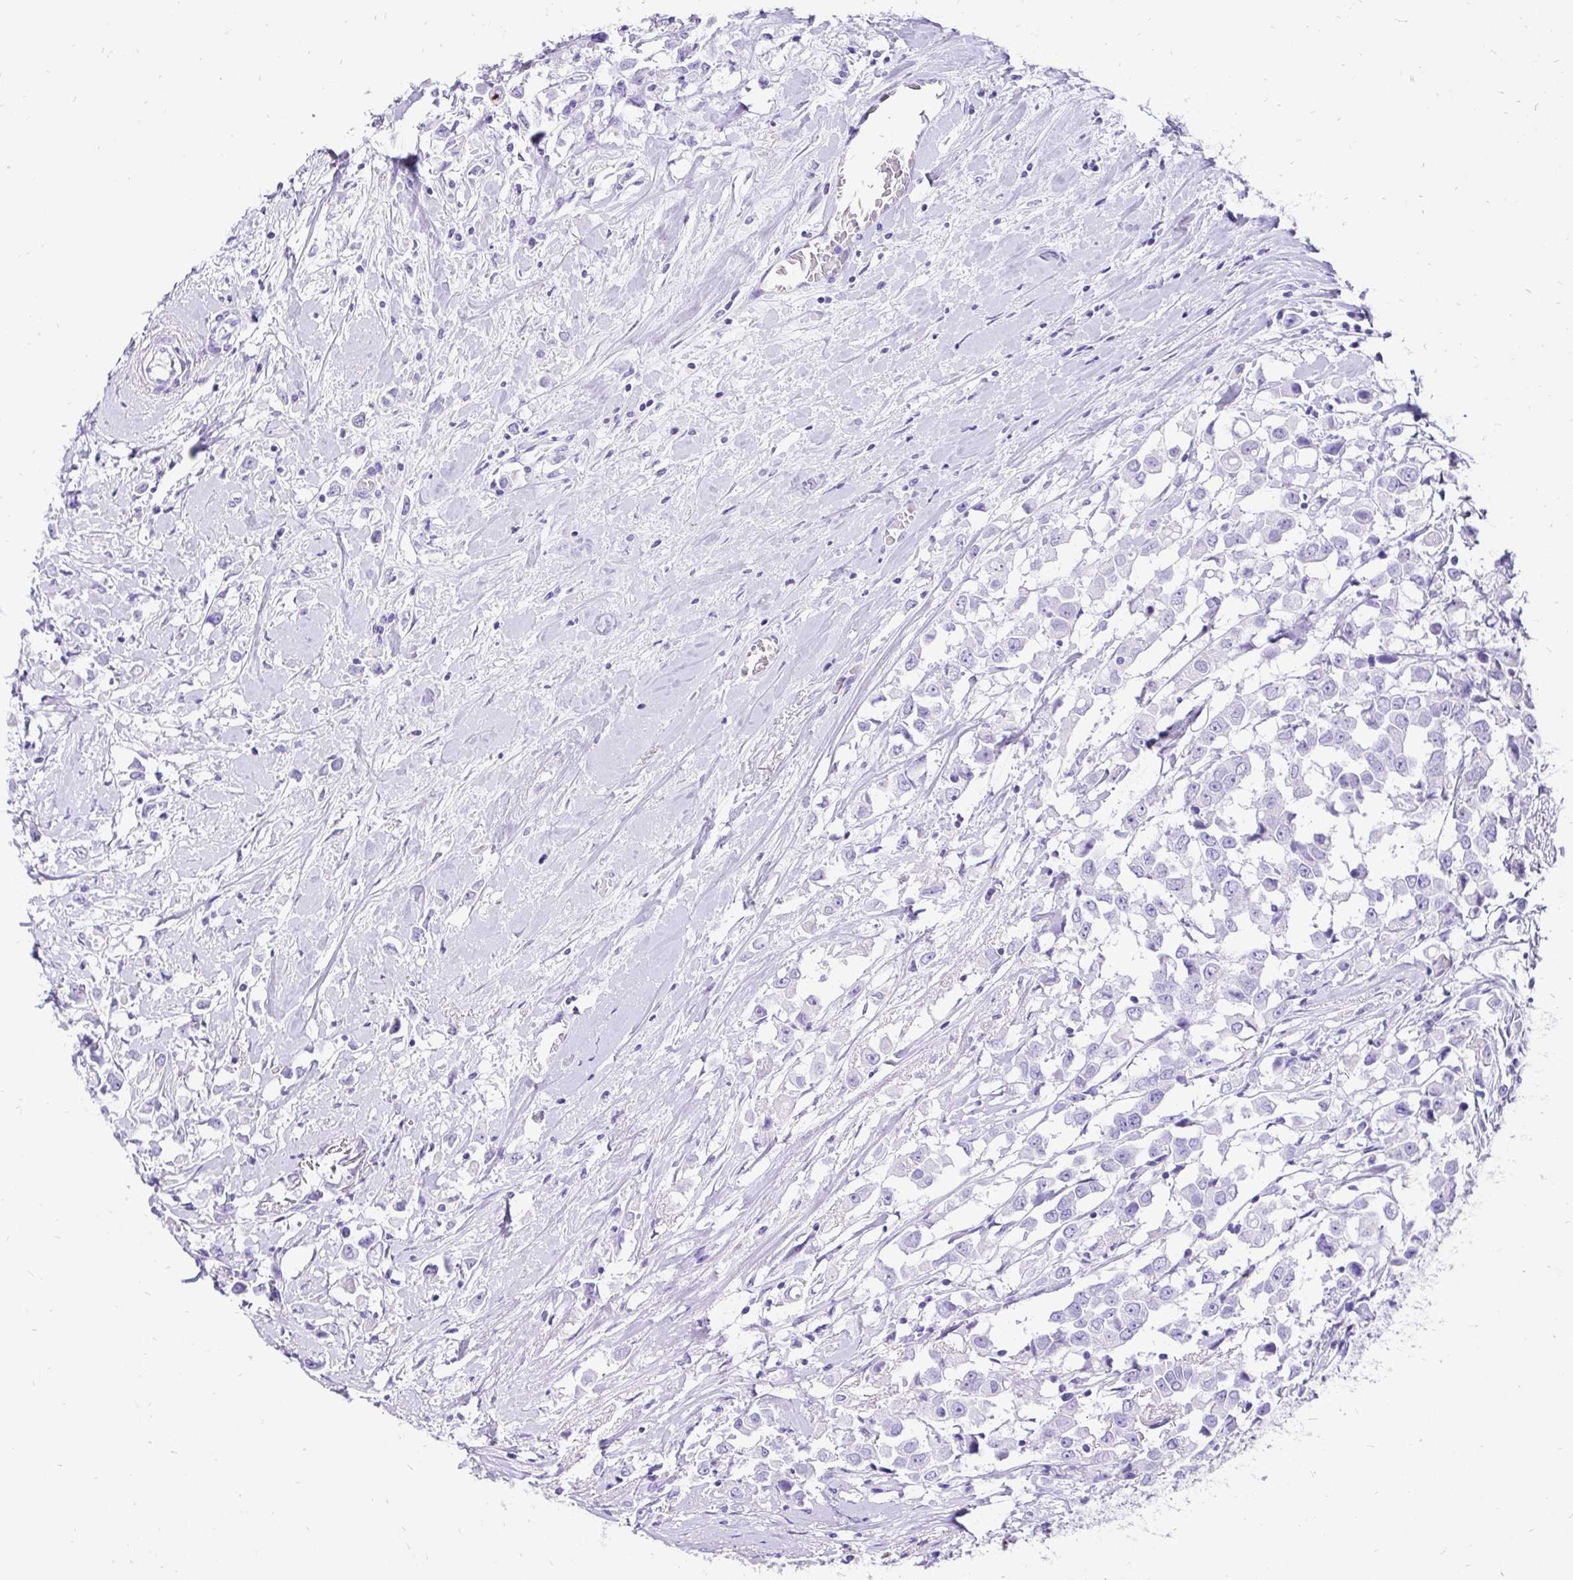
{"staining": {"intensity": "negative", "quantity": "none", "location": "none"}, "tissue": "breast cancer", "cell_type": "Tumor cells", "image_type": "cancer", "snomed": [{"axis": "morphology", "description": "Duct carcinoma"}, {"axis": "topography", "description": "Breast"}], "caption": "Infiltrating ductal carcinoma (breast) stained for a protein using IHC exhibits no positivity tumor cells.", "gene": "KRT13", "patient": {"sex": "female", "age": 61}}